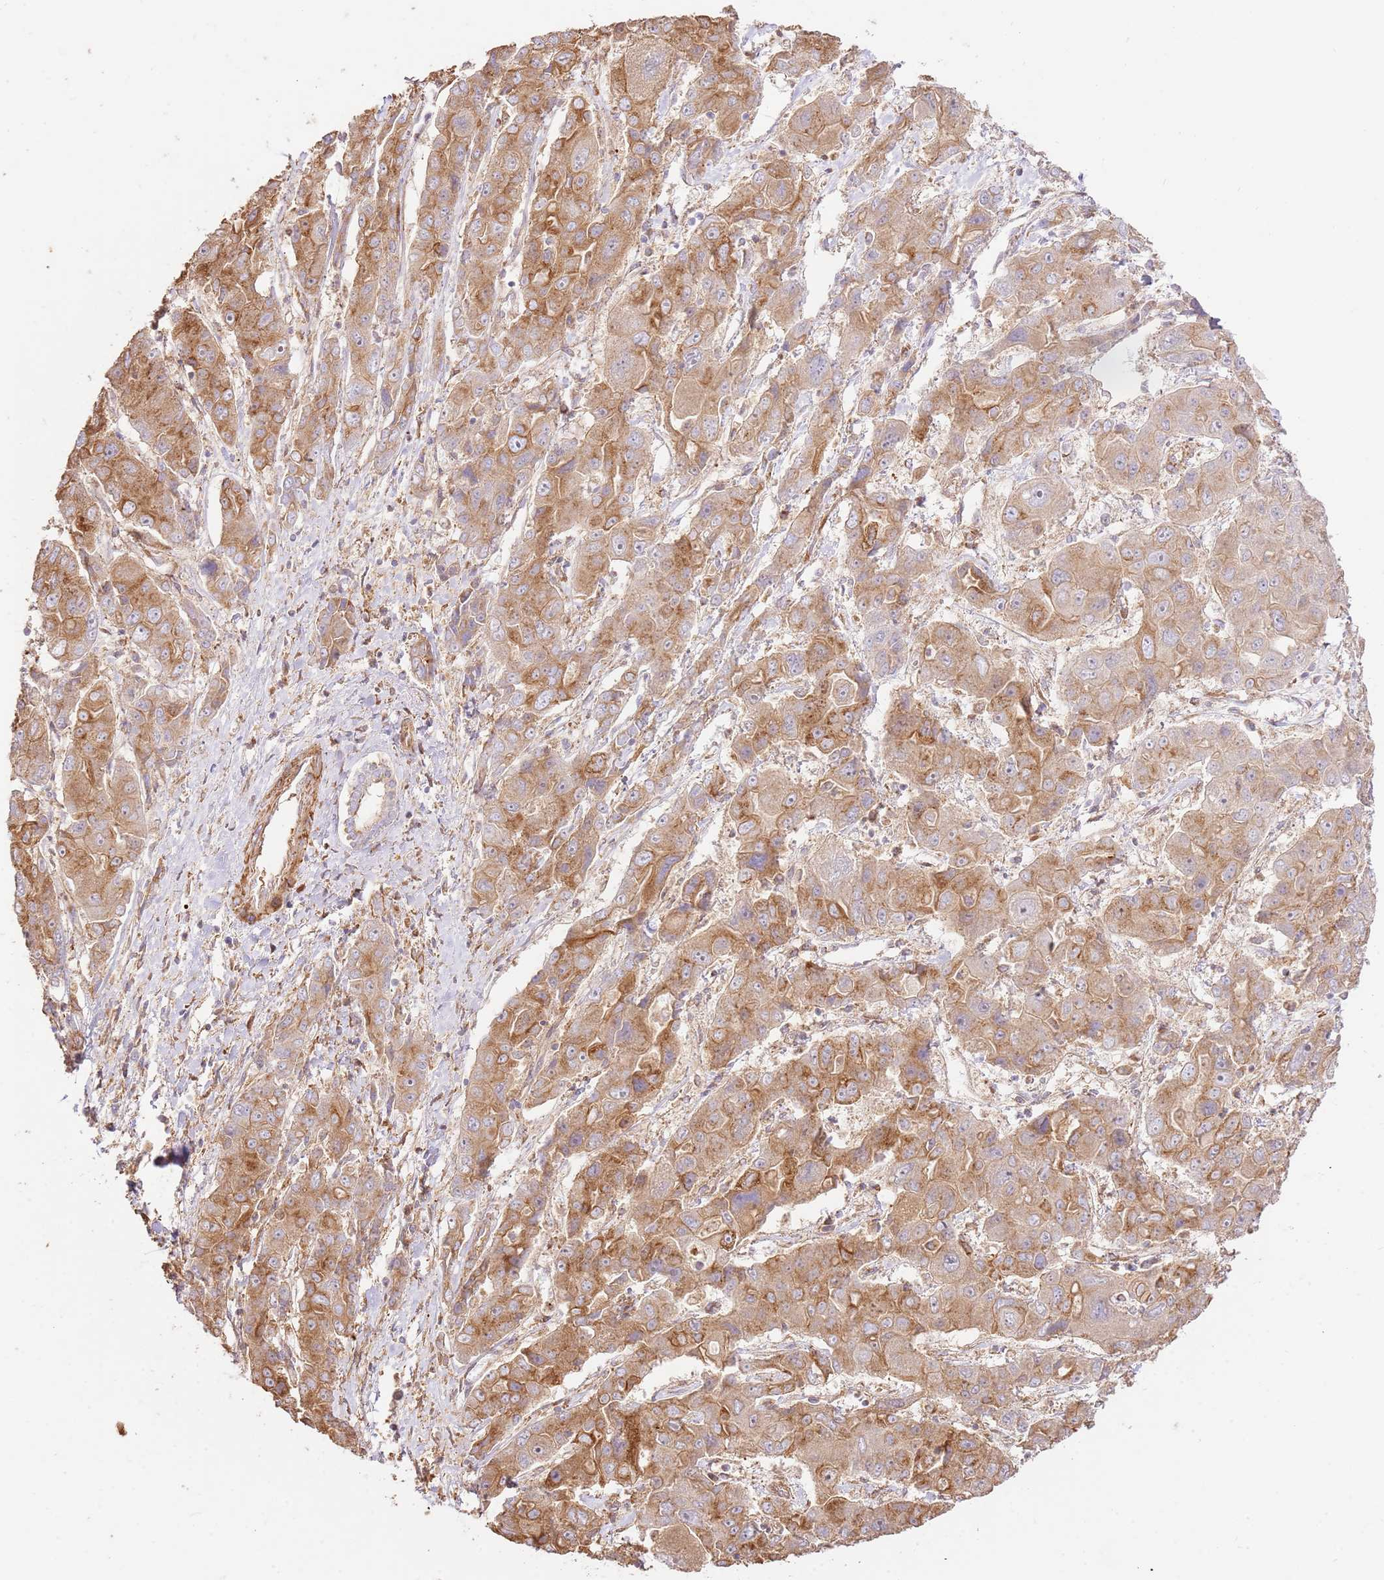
{"staining": {"intensity": "moderate", "quantity": ">75%", "location": "cytoplasmic/membranous"}, "tissue": "liver cancer", "cell_type": "Tumor cells", "image_type": "cancer", "snomed": [{"axis": "morphology", "description": "Cholangiocarcinoma"}, {"axis": "topography", "description": "Liver"}], "caption": "Liver cholangiocarcinoma stained with IHC exhibits moderate cytoplasmic/membranous staining in approximately >75% of tumor cells.", "gene": "ZBTB39", "patient": {"sex": "male", "age": 67}}